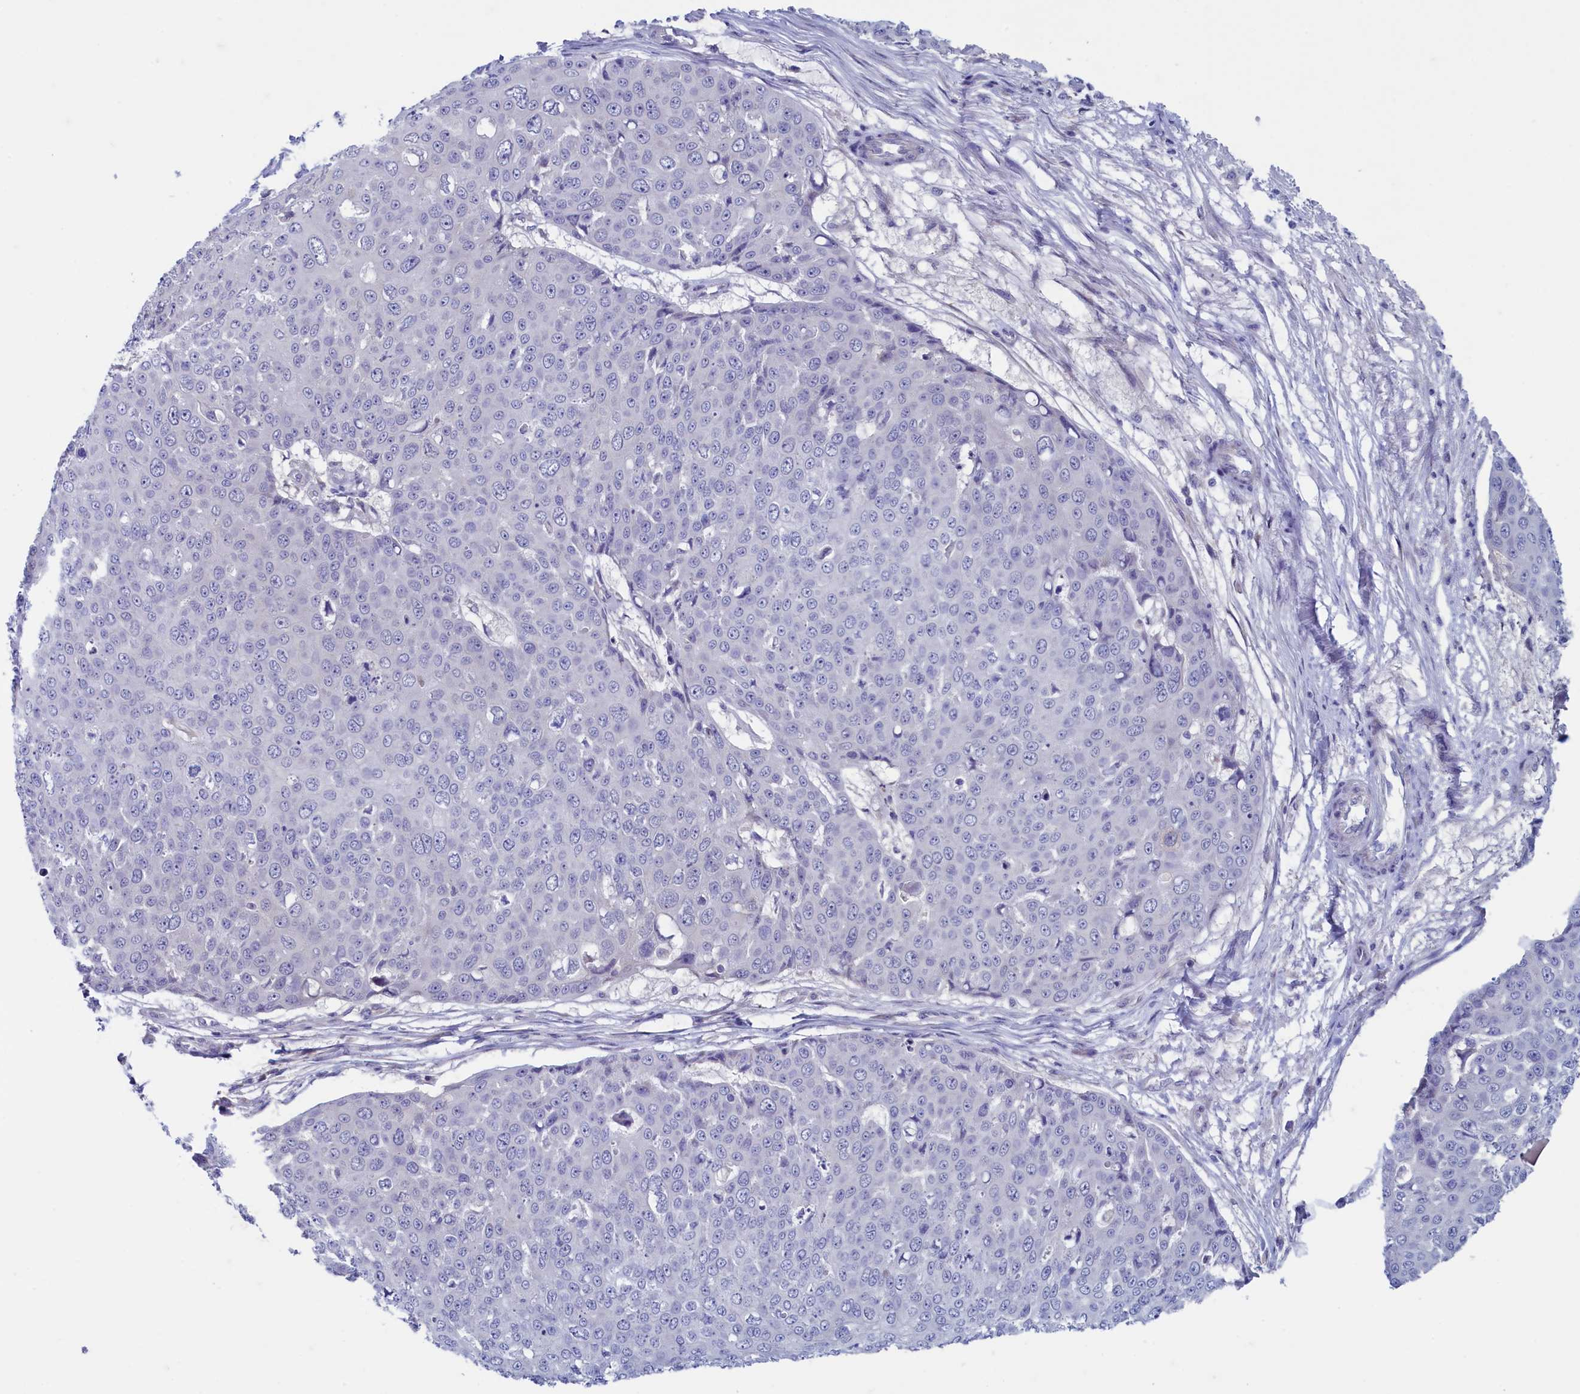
{"staining": {"intensity": "negative", "quantity": "none", "location": "none"}, "tissue": "skin cancer", "cell_type": "Tumor cells", "image_type": "cancer", "snomed": [{"axis": "morphology", "description": "Squamous cell carcinoma, NOS"}, {"axis": "topography", "description": "Skin"}], "caption": "Immunohistochemical staining of skin squamous cell carcinoma displays no significant positivity in tumor cells.", "gene": "MAP1LC3A", "patient": {"sex": "male", "age": 71}}